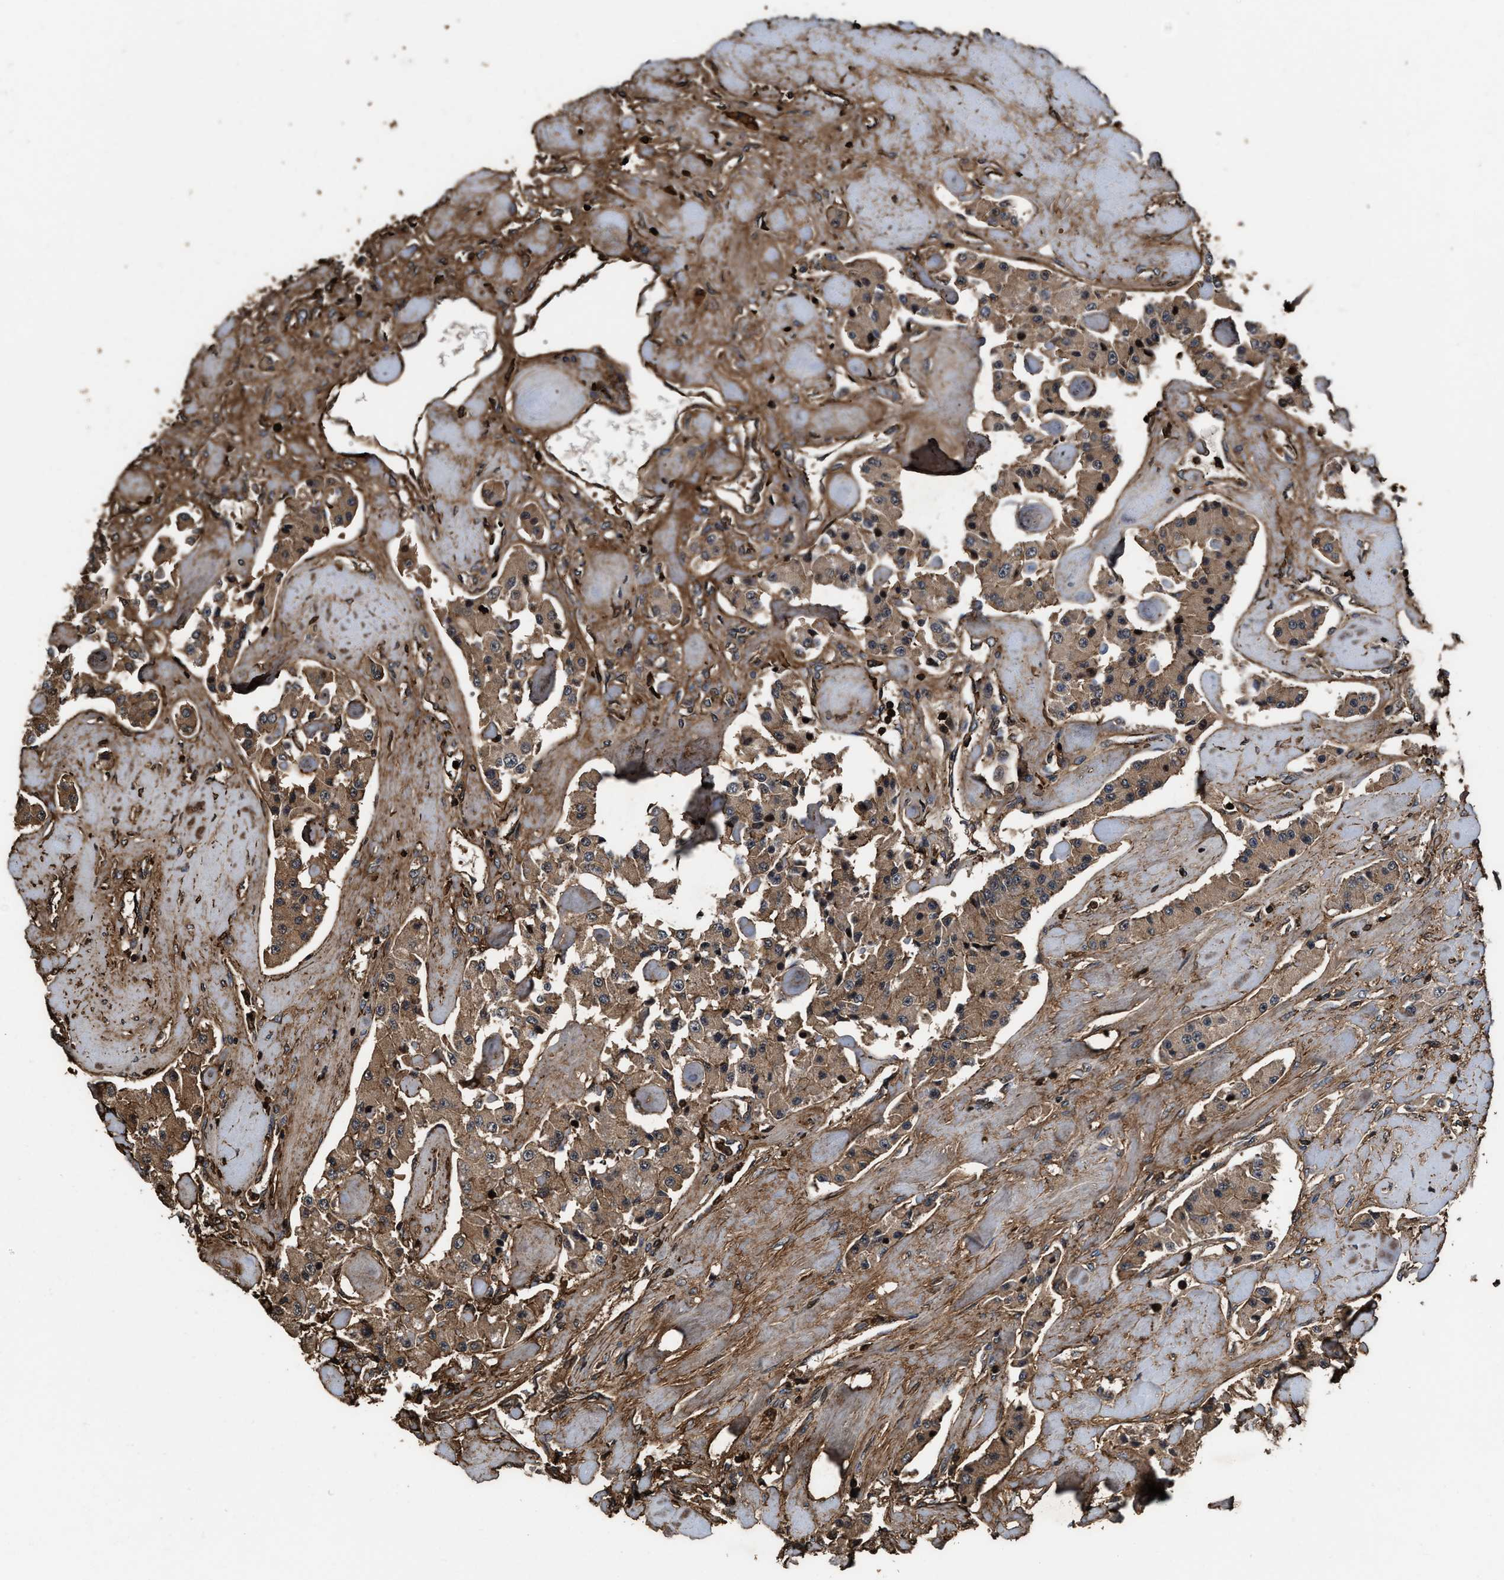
{"staining": {"intensity": "moderate", "quantity": ">75%", "location": "cytoplasmic/membranous"}, "tissue": "carcinoid", "cell_type": "Tumor cells", "image_type": "cancer", "snomed": [{"axis": "morphology", "description": "Carcinoid, malignant, NOS"}, {"axis": "topography", "description": "Pancreas"}], "caption": "Carcinoid (malignant) stained for a protein demonstrates moderate cytoplasmic/membranous positivity in tumor cells.", "gene": "KBTBD2", "patient": {"sex": "male", "age": 41}}